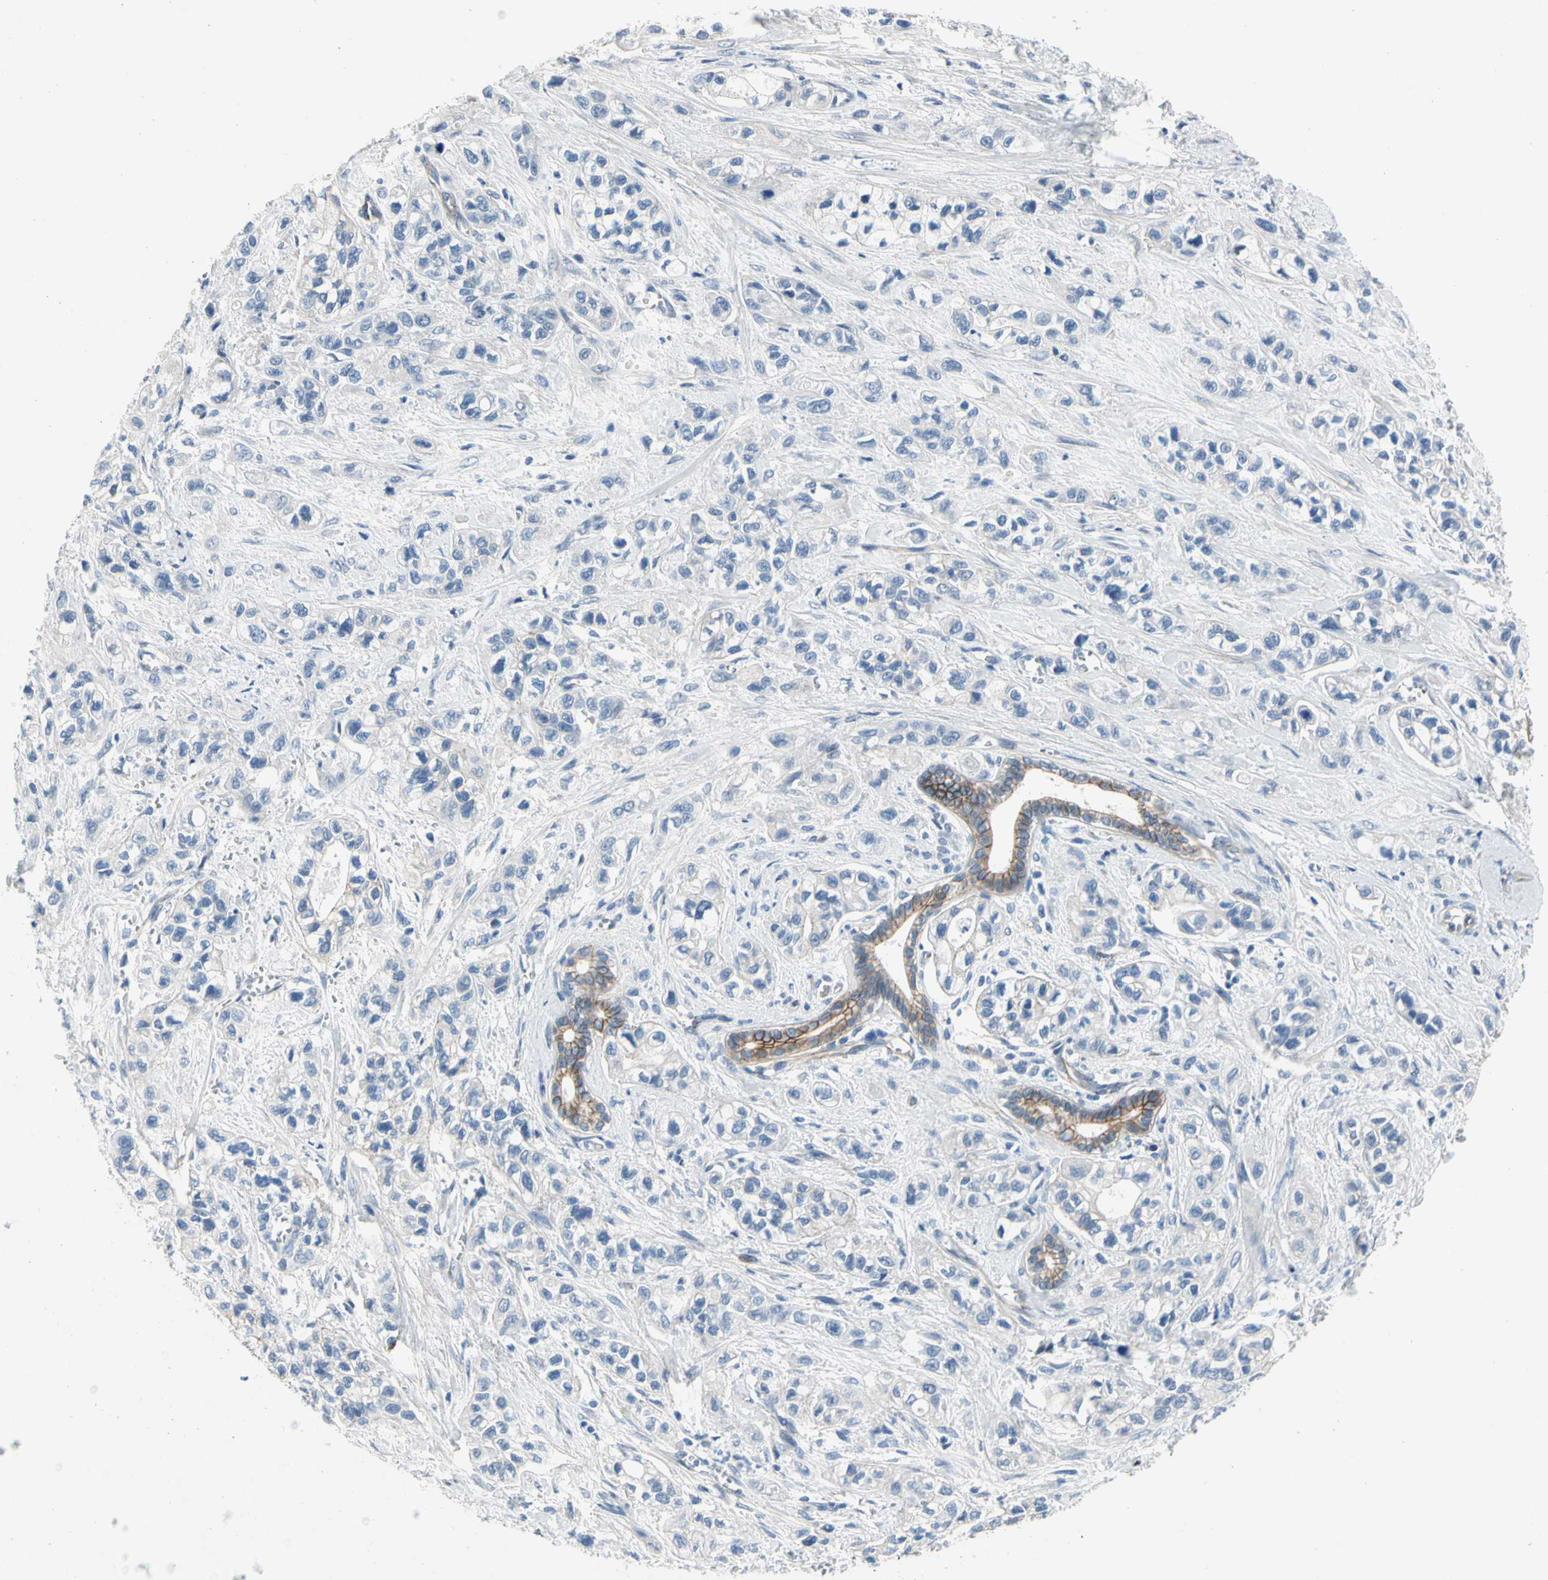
{"staining": {"intensity": "moderate", "quantity": "<25%", "location": "cytoplasmic/membranous"}, "tissue": "pancreatic cancer", "cell_type": "Tumor cells", "image_type": "cancer", "snomed": [{"axis": "morphology", "description": "Adenocarcinoma, NOS"}, {"axis": "topography", "description": "Pancreas"}], "caption": "The immunohistochemical stain labels moderate cytoplasmic/membranous expression in tumor cells of pancreatic adenocarcinoma tissue.", "gene": "LGR6", "patient": {"sex": "male", "age": 74}}